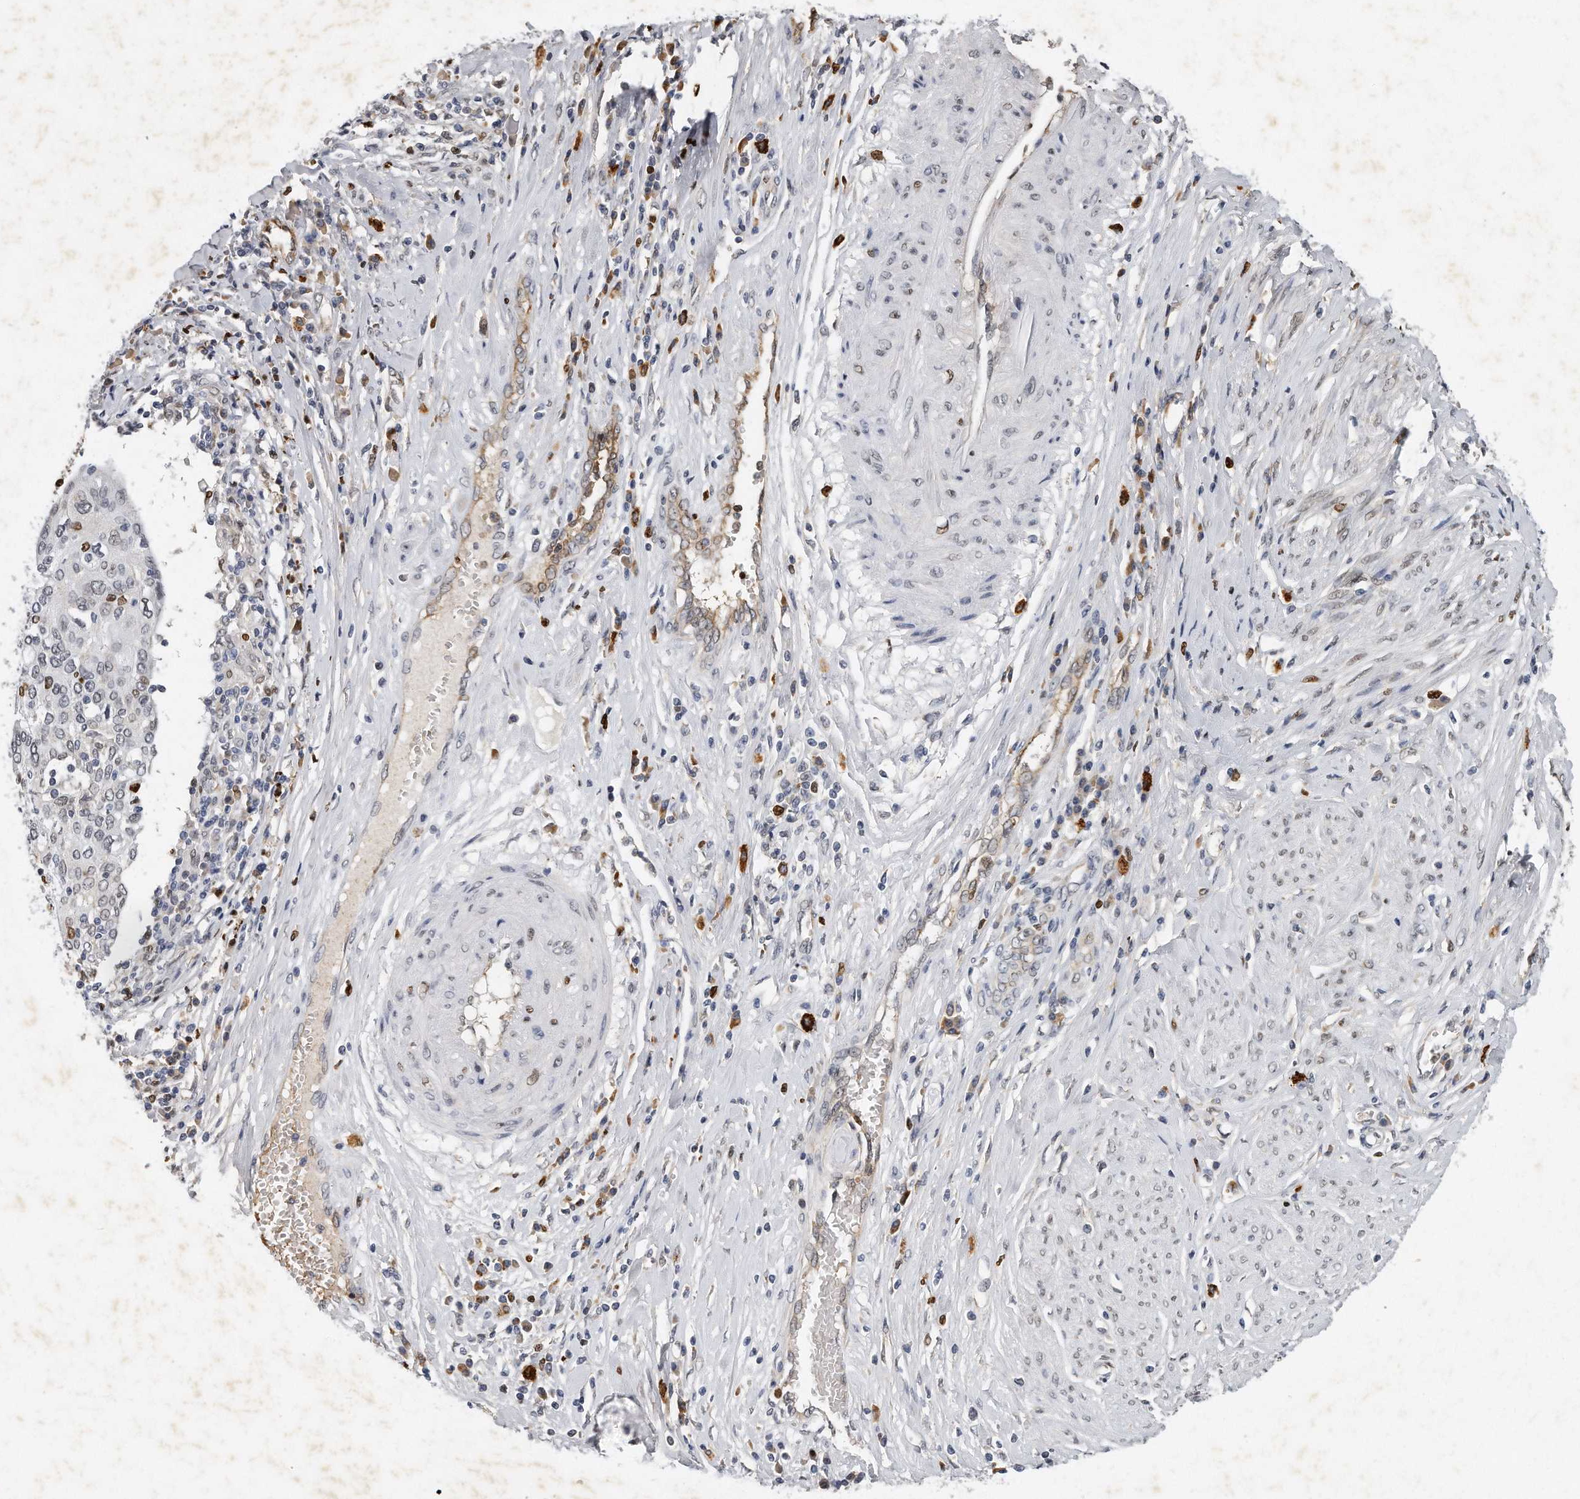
{"staining": {"intensity": "moderate", "quantity": "<25%", "location": "nuclear"}, "tissue": "cervical cancer", "cell_type": "Tumor cells", "image_type": "cancer", "snomed": [{"axis": "morphology", "description": "Squamous cell carcinoma, NOS"}, {"axis": "topography", "description": "Cervix"}], "caption": "Cervical cancer stained with immunohistochemistry shows moderate nuclear positivity in about <25% of tumor cells.", "gene": "CTBP2", "patient": {"sex": "female", "age": 40}}